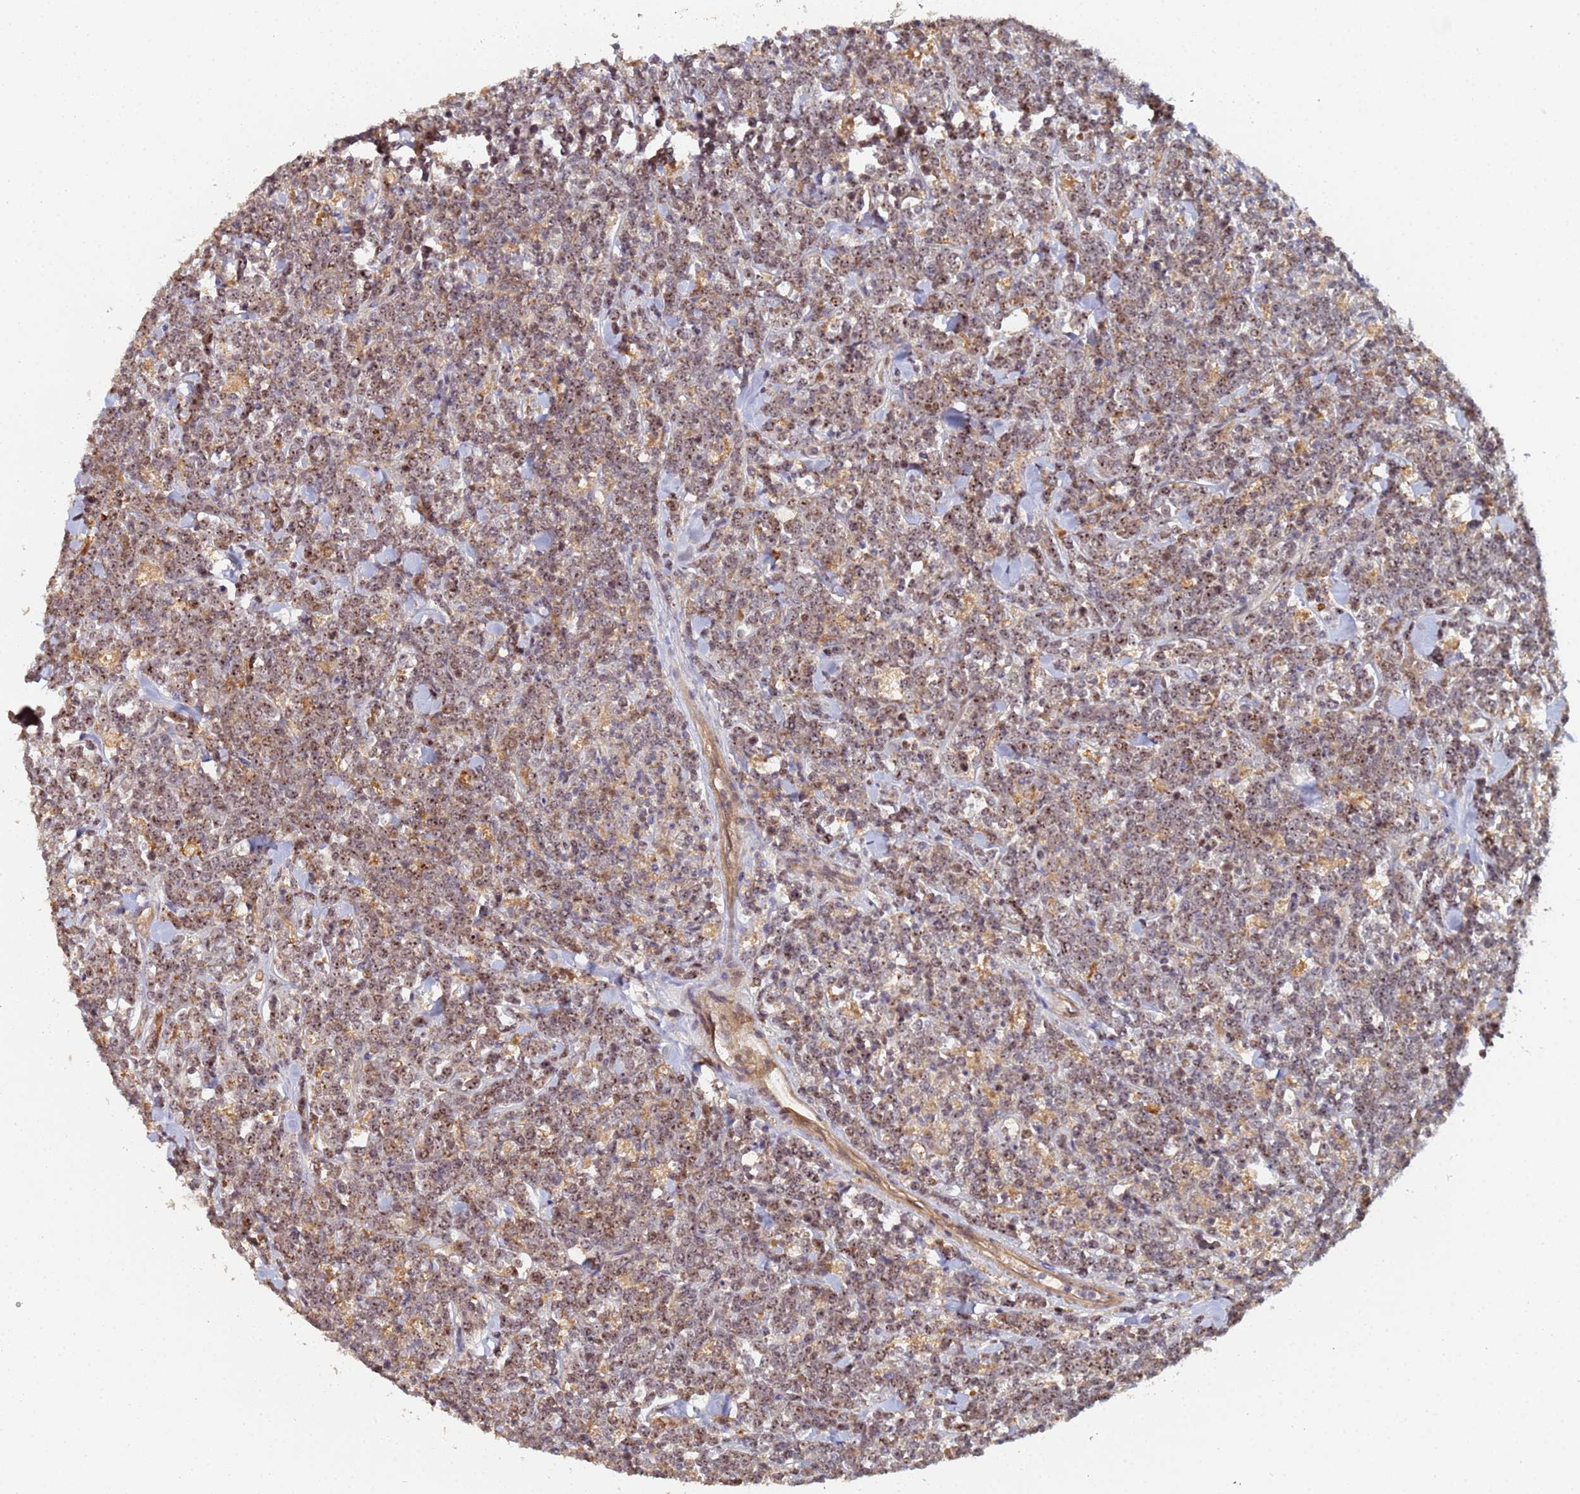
{"staining": {"intensity": "moderate", "quantity": ">75%", "location": "nuclear"}, "tissue": "lymphoma", "cell_type": "Tumor cells", "image_type": "cancer", "snomed": [{"axis": "morphology", "description": "Malignant lymphoma, non-Hodgkin's type, High grade"}, {"axis": "topography", "description": "Small intestine"}], "caption": "The immunohistochemical stain shows moderate nuclear expression in tumor cells of high-grade malignant lymphoma, non-Hodgkin's type tissue.", "gene": "OSER1", "patient": {"sex": "male", "age": 8}}